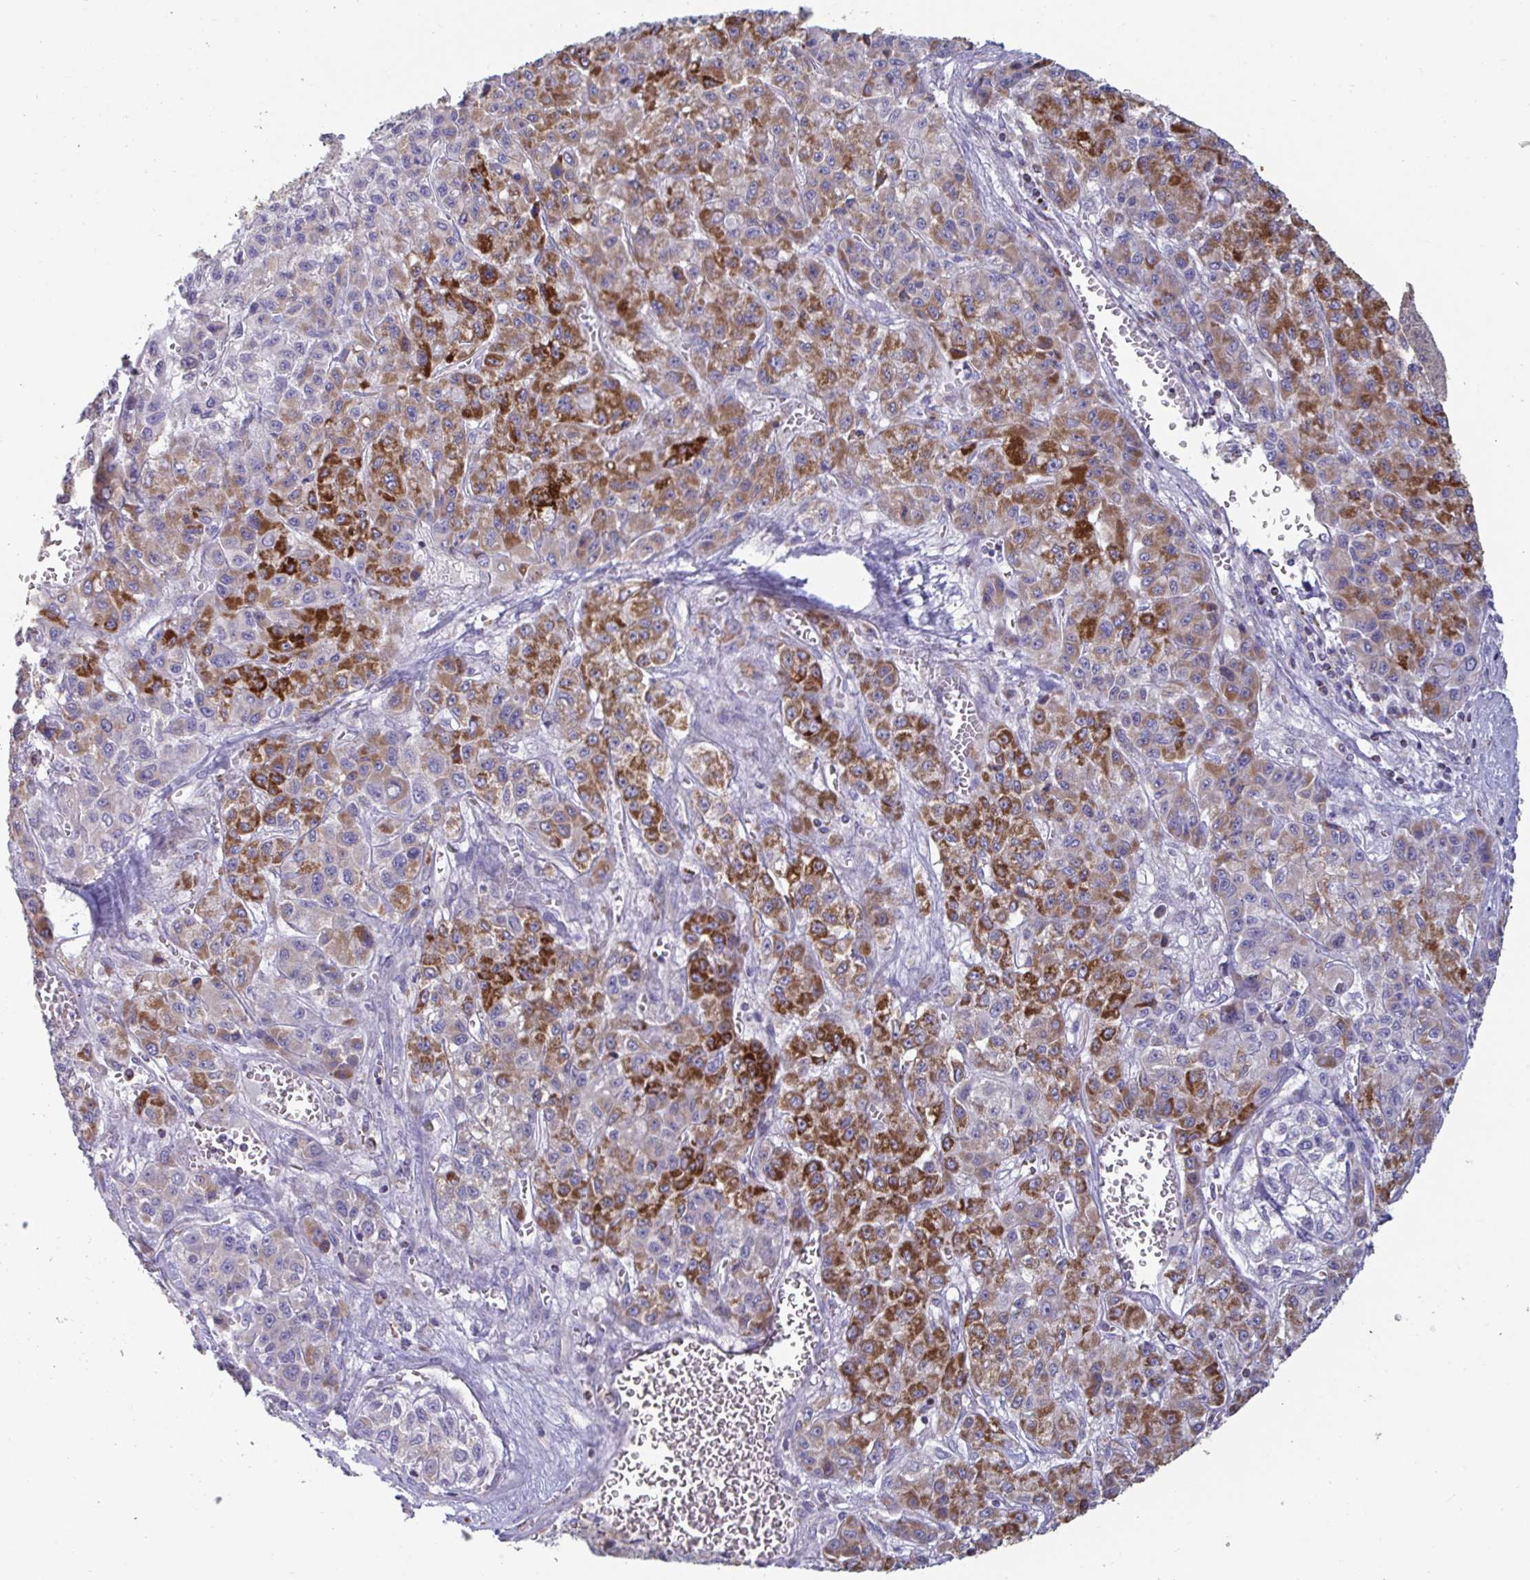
{"staining": {"intensity": "strong", "quantity": "25%-75%", "location": "cytoplasmic/membranous"}, "tissue": "liver cancer", "cell_type": "Tumor cells", "image_type": "cancer", "snomed": [{"axis": "morphology", "description": "Carcinoma, Hepatocellular, NOS"}, {"axis": "topography", "description": "Liver"}], "caption": "An immunohistochemistry (IHC) photomicrograph of neoplastic tissue is shown. Protein staining in brown labels strong cytoplasmic/membranous positivity in hepatocellular carcinoma (liver) within tumor cells.", "gene": "BCAT2", "patient": {"sex": "male", "age": 70}}